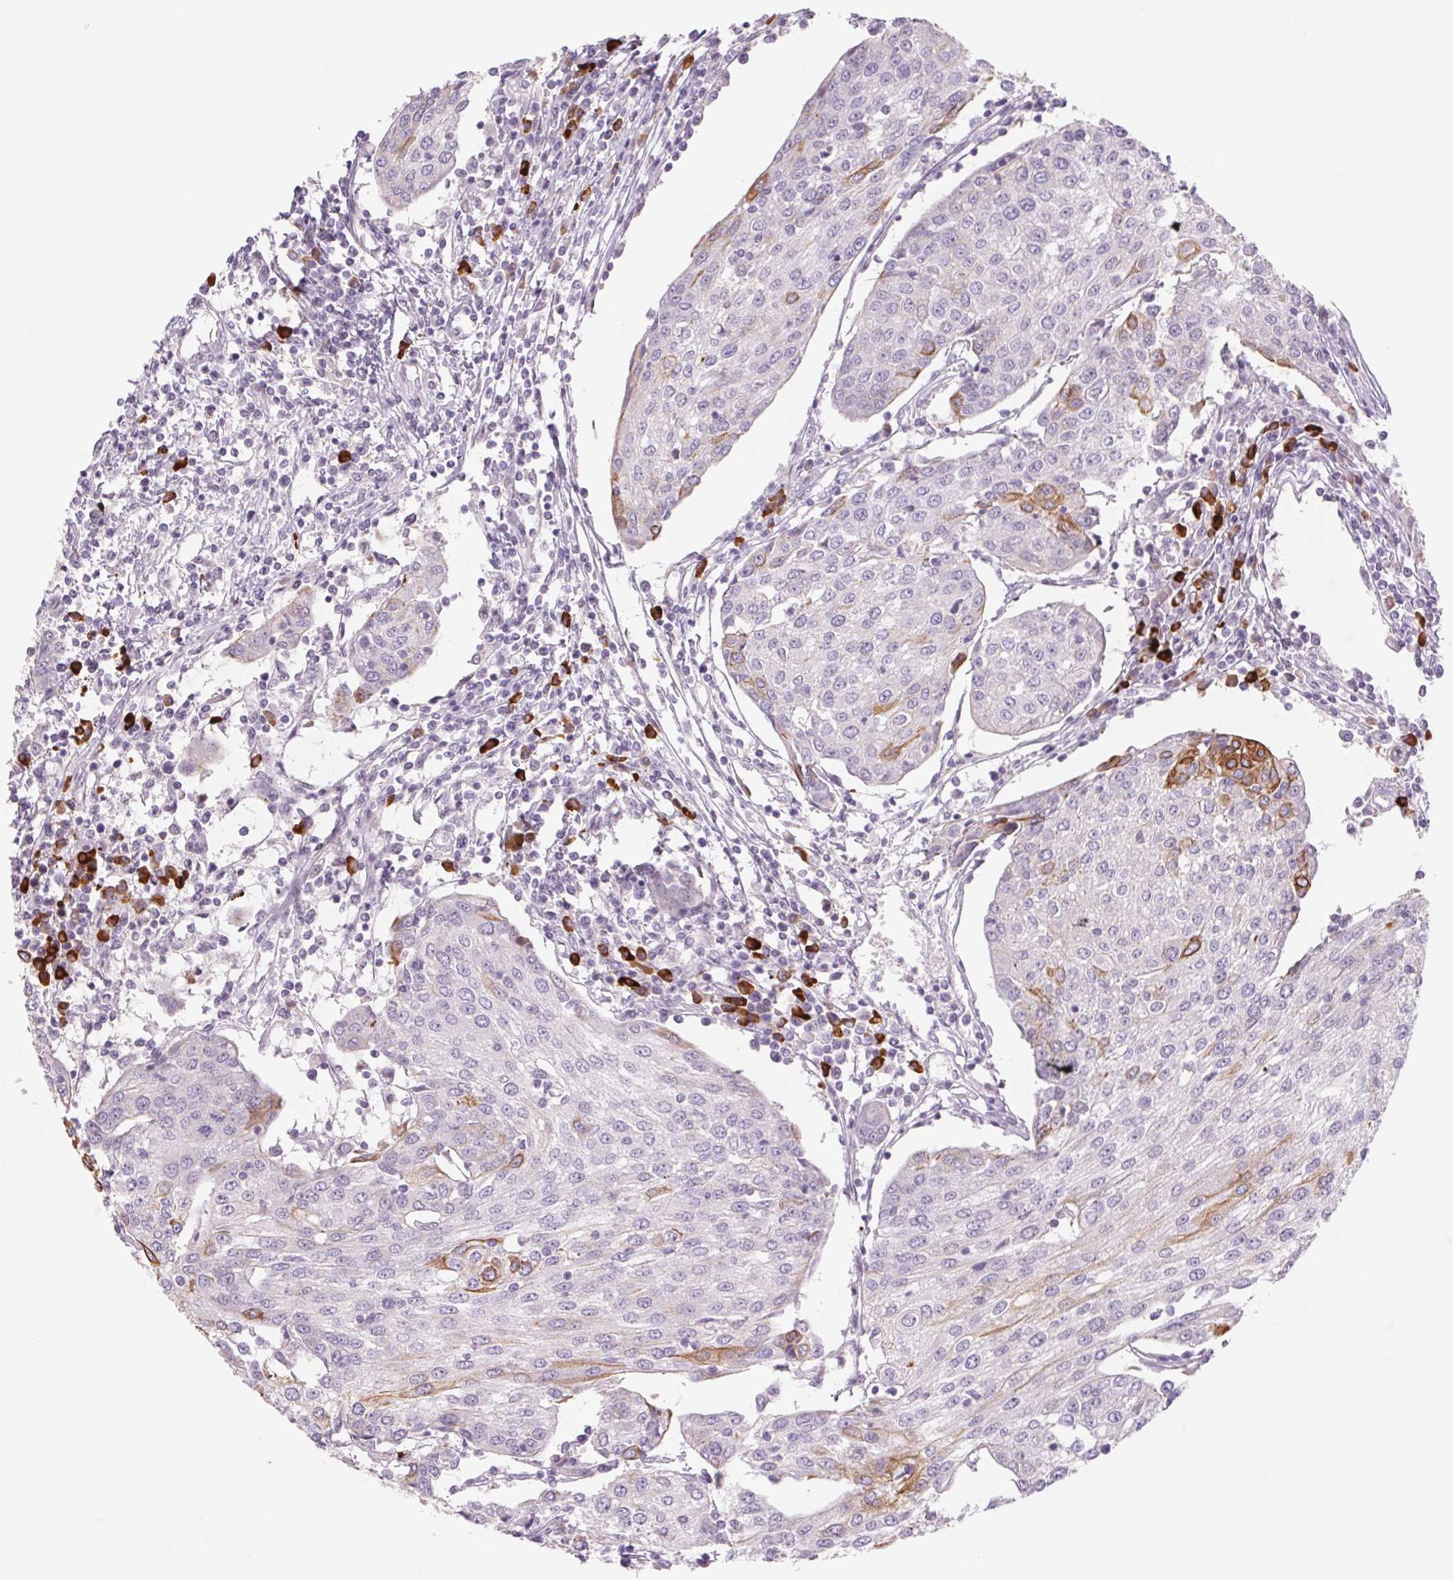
{"staining": {"intensity": "moderate", "quantity": "<25%", "location": "cytoplasmic/membranous"}, "tissue": "urothelial cancer", "cell_type": "Tumor cells", "image_type": "cancer", "snomed": [{"axis": "morphology", "description": "Urothelial carcinoma, High grade"}, {"axis": "topography", "description": "Urinary bladder"}], "caption": "This is a micrograph of immunohistochemistry (IHC) staining of urothelial carcinoma (high-grade), which shows moderate positivity in the cytoplasmic/membranous of tumor cells.", "gene": "KRT1", "patient": {"sex": "female", "age": 85}}